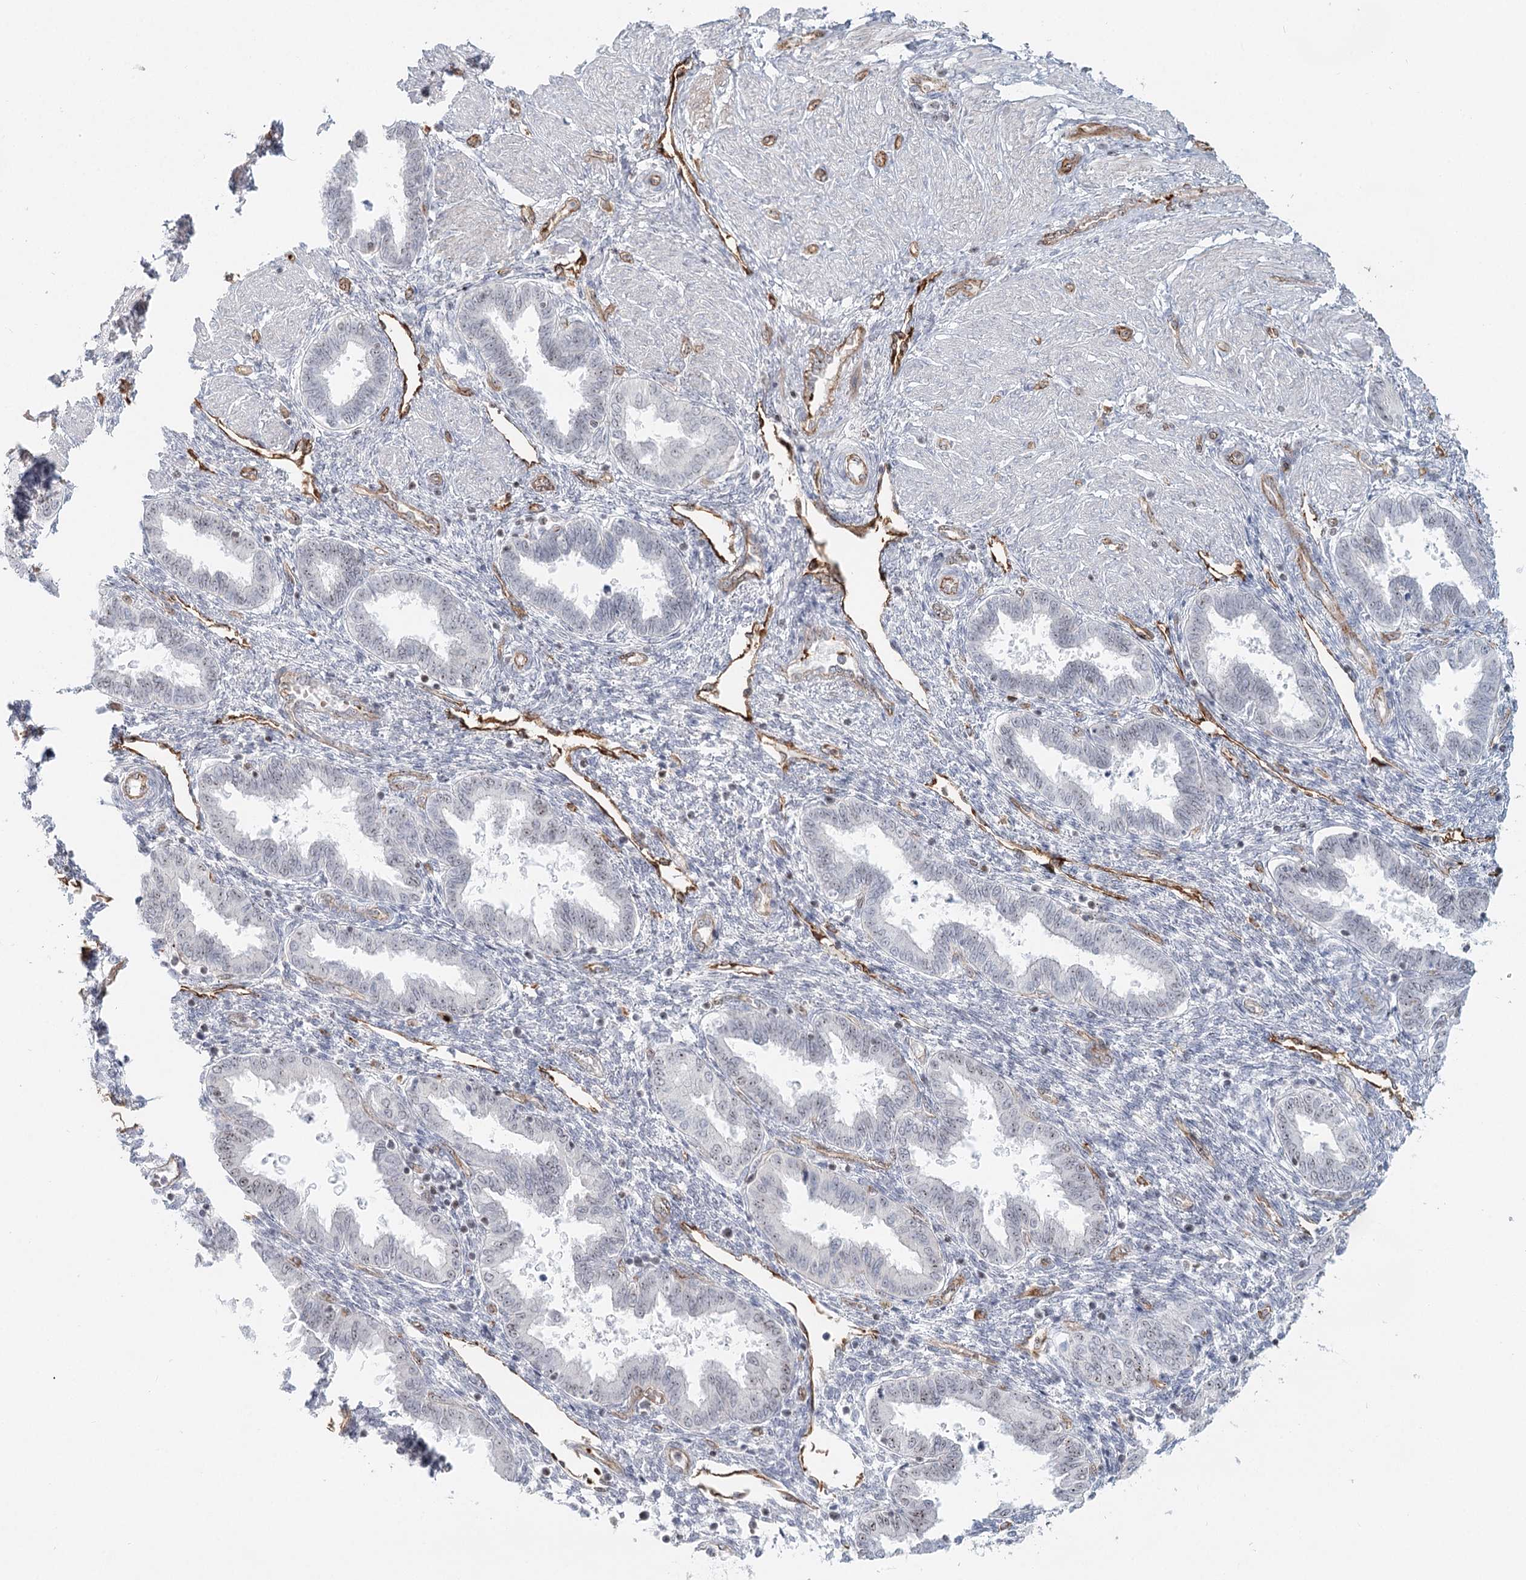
{"staining": {"intensity": "negative", "quantity": "none", "location": "none"}, "tissue": "endometrium", "cell_type": "Cells in endometrial stroma", "image_type": "normal", "snomed": [{"axis": "morphology", "description": "Normal tissue, NOS"}, {"axis": "topography", "description": "Endometrium"}], "caption": "Cells in endometrial stroma show no significant protein expression in normal endometrium. (Immunohistochemistry (ihc), brightfield microscopy, high magnification).", "gene": "ZFYVE28", "patient": {"sex": "female", "age": 33}}